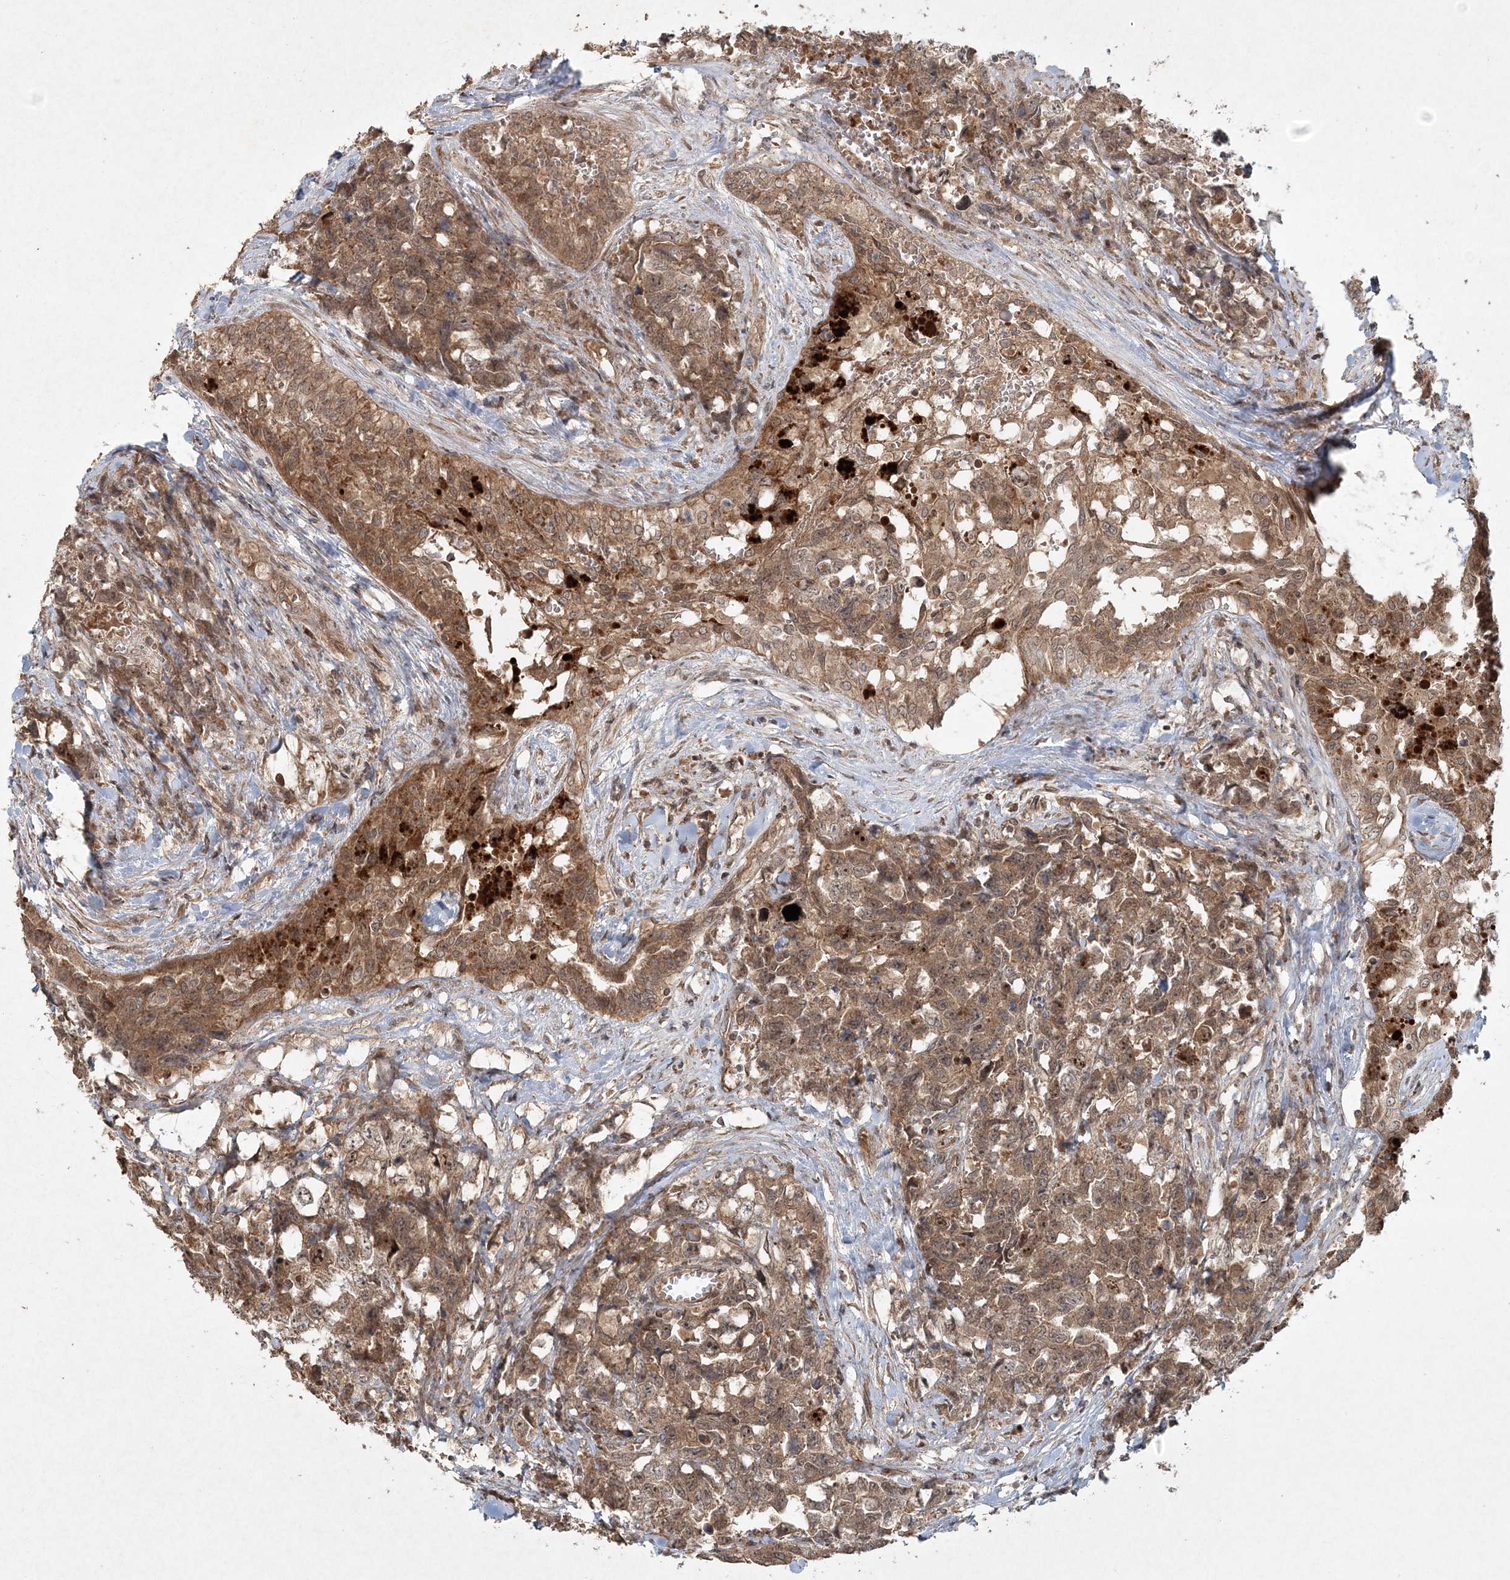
{"staining": {"intensity": "moderate", "quantity": ">75%", "location": "cytoplasmic/membranous,nuclear"}, "tissue": "testis cancer", "cell_type": "Tumor cells", "image_type": "cancer", "snomed": [{"axis": "morphology", "description": "Carcinoma, Embryonal, NOS"}, {"axis": "topography", "description": "Testis"}], "caption": "Testis cancer (embryonal carcinoma) tissue reveals moderate cytoplasmic/membranous and nuclear expression in about >75% of tumor cells", "gene": "ANAPC16", "patient": {"sex": "male", "age": 31}}